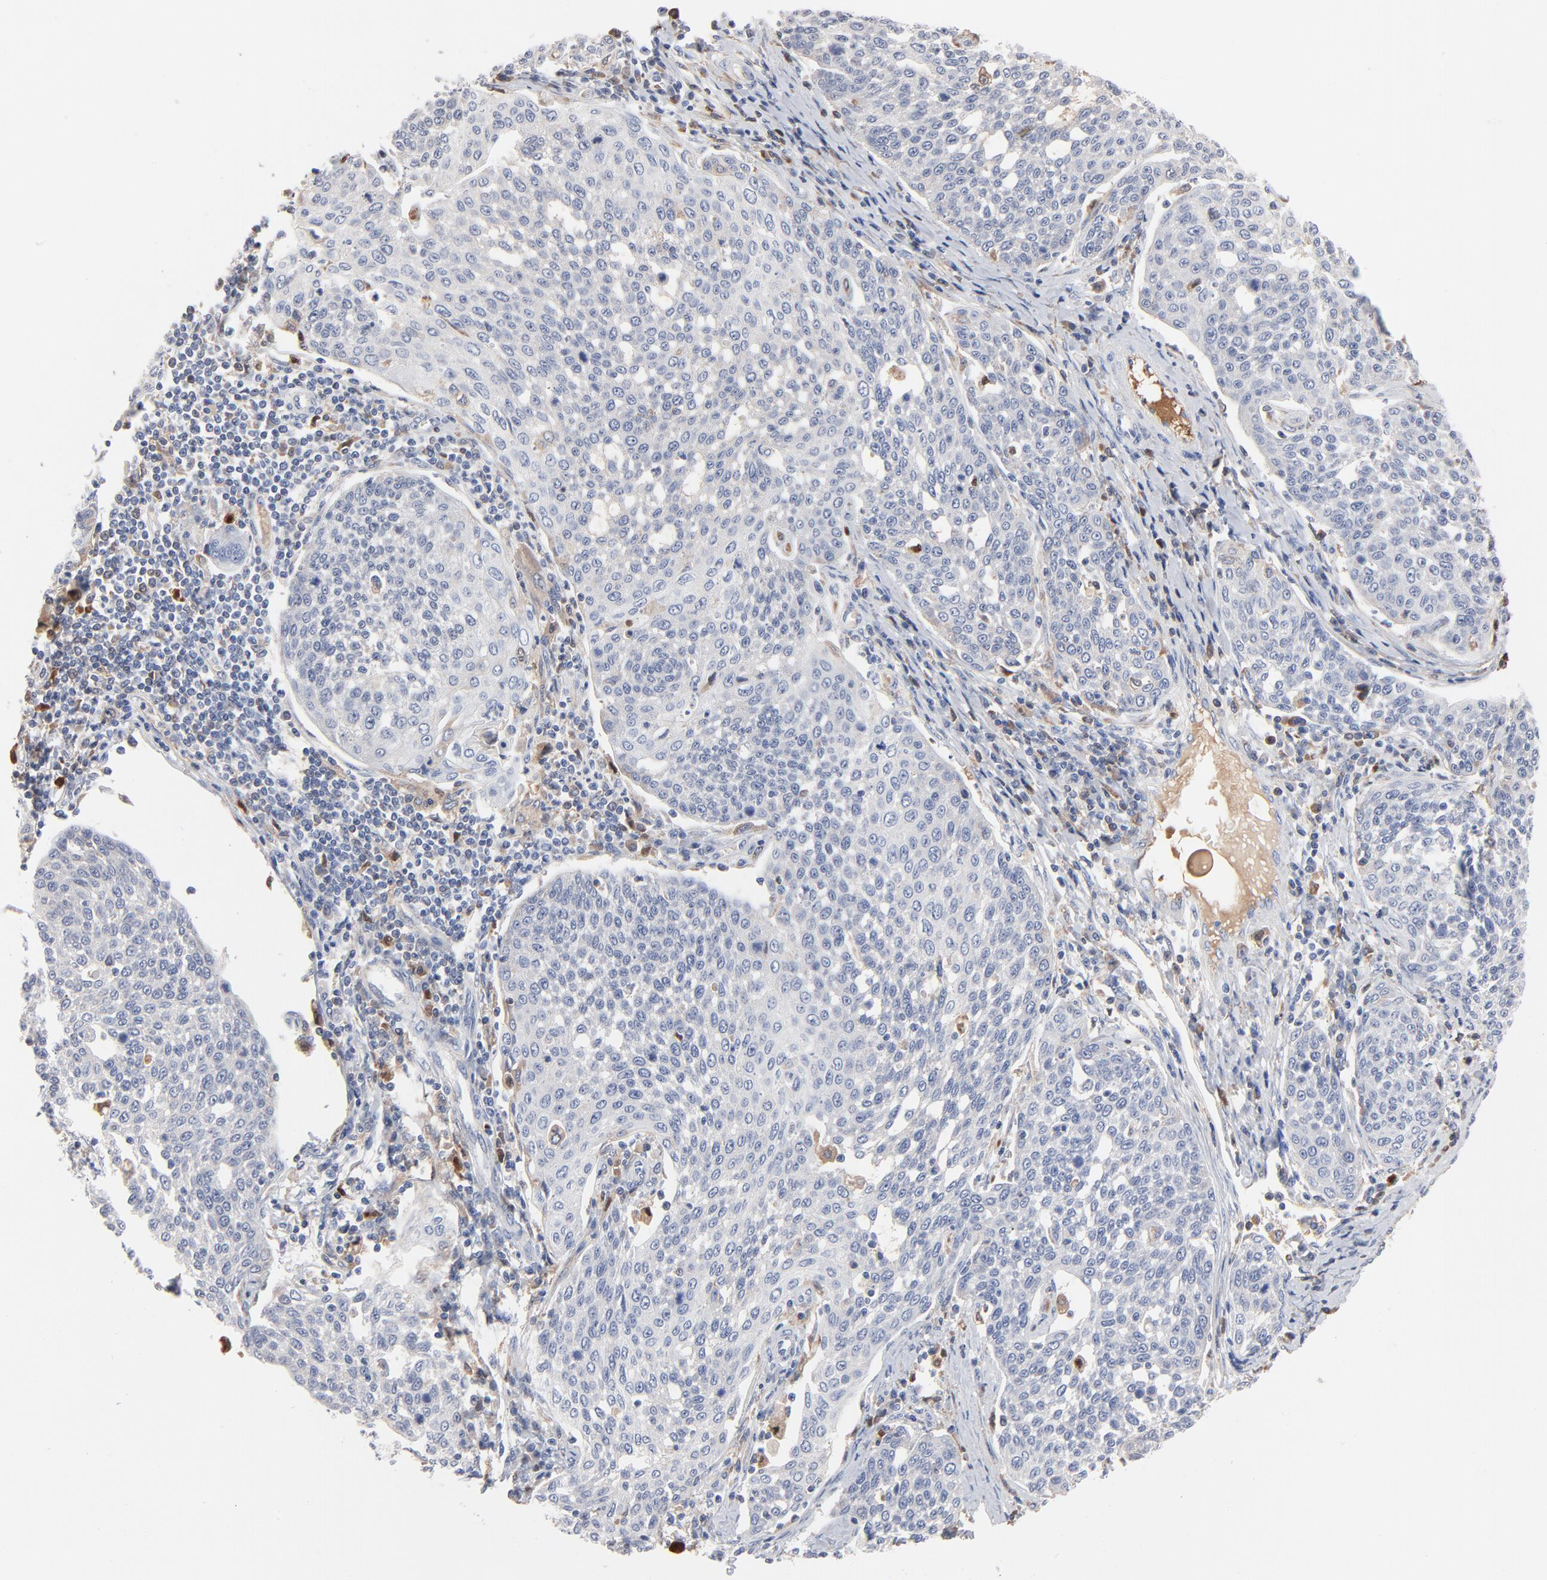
{"staining": {"intensity": "negative", "quantity": "none", "location": "none"}, "tissue": "cervical cancer", "cell_type": "Tumor cells", "image_type": "cancer", "snomed": [{"axis": "morphology", "description": "Squamous cell carcinoma, NOS"}, {"axis": "topography", "description": "Cervix"}], "caption": "The IHC image has no significant expression in tumor cells of squamous cell carcinoma (cervical) tissue. (Immunohistochemistry, brightfield microscopy, high magnification).", "gene": "SERPINA4", "patient": {"sex": "female", "age": 34}}